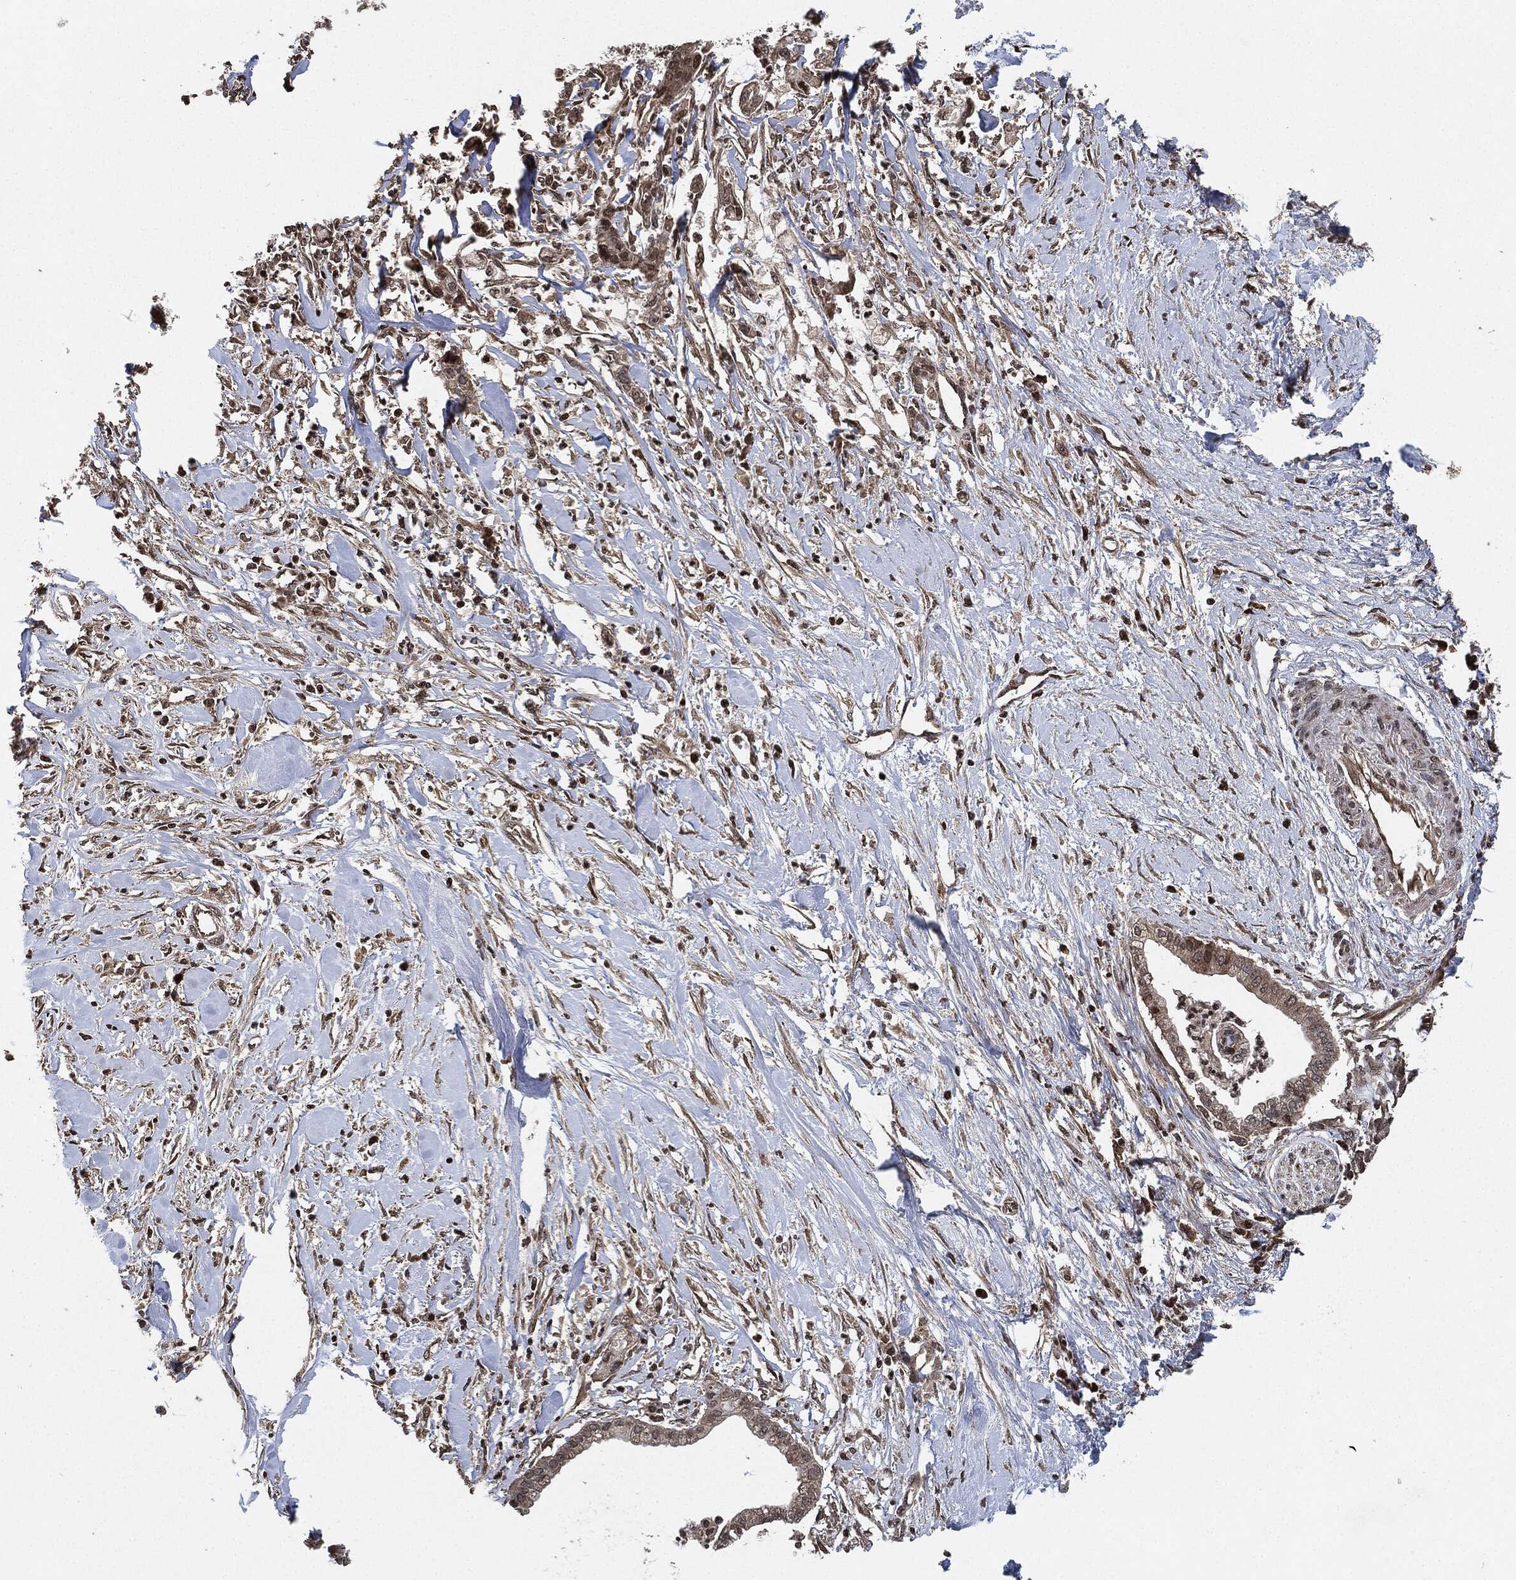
{"staining": {"intensity": "negative", "quantity": "none", "location": "none"}, "tissue": "pancreatic cancer", "cell_type": "Tumor cells", "image_type": "cancer", "snomed": [{"axis": "morphology", "description": "Normal tissue, NOS"}, {"axis": "morphology", "description": "Adenocarcinoma, NOS"}, {"axis": "topography", "description": "Pancreas"}], "caption": "Immunohistochemistry image of pancreatic cancer (adenocarcinoma) stained for a protein (brown), which shows no expression in tumor cells. The staining was performed using DAB to visualize the protein expression in brown, while the nuclei were stained in blue with hematoxylin (Magnification: 20x).", "gene": "PDK1", "patient": {"sex": "female", "age": 58}}